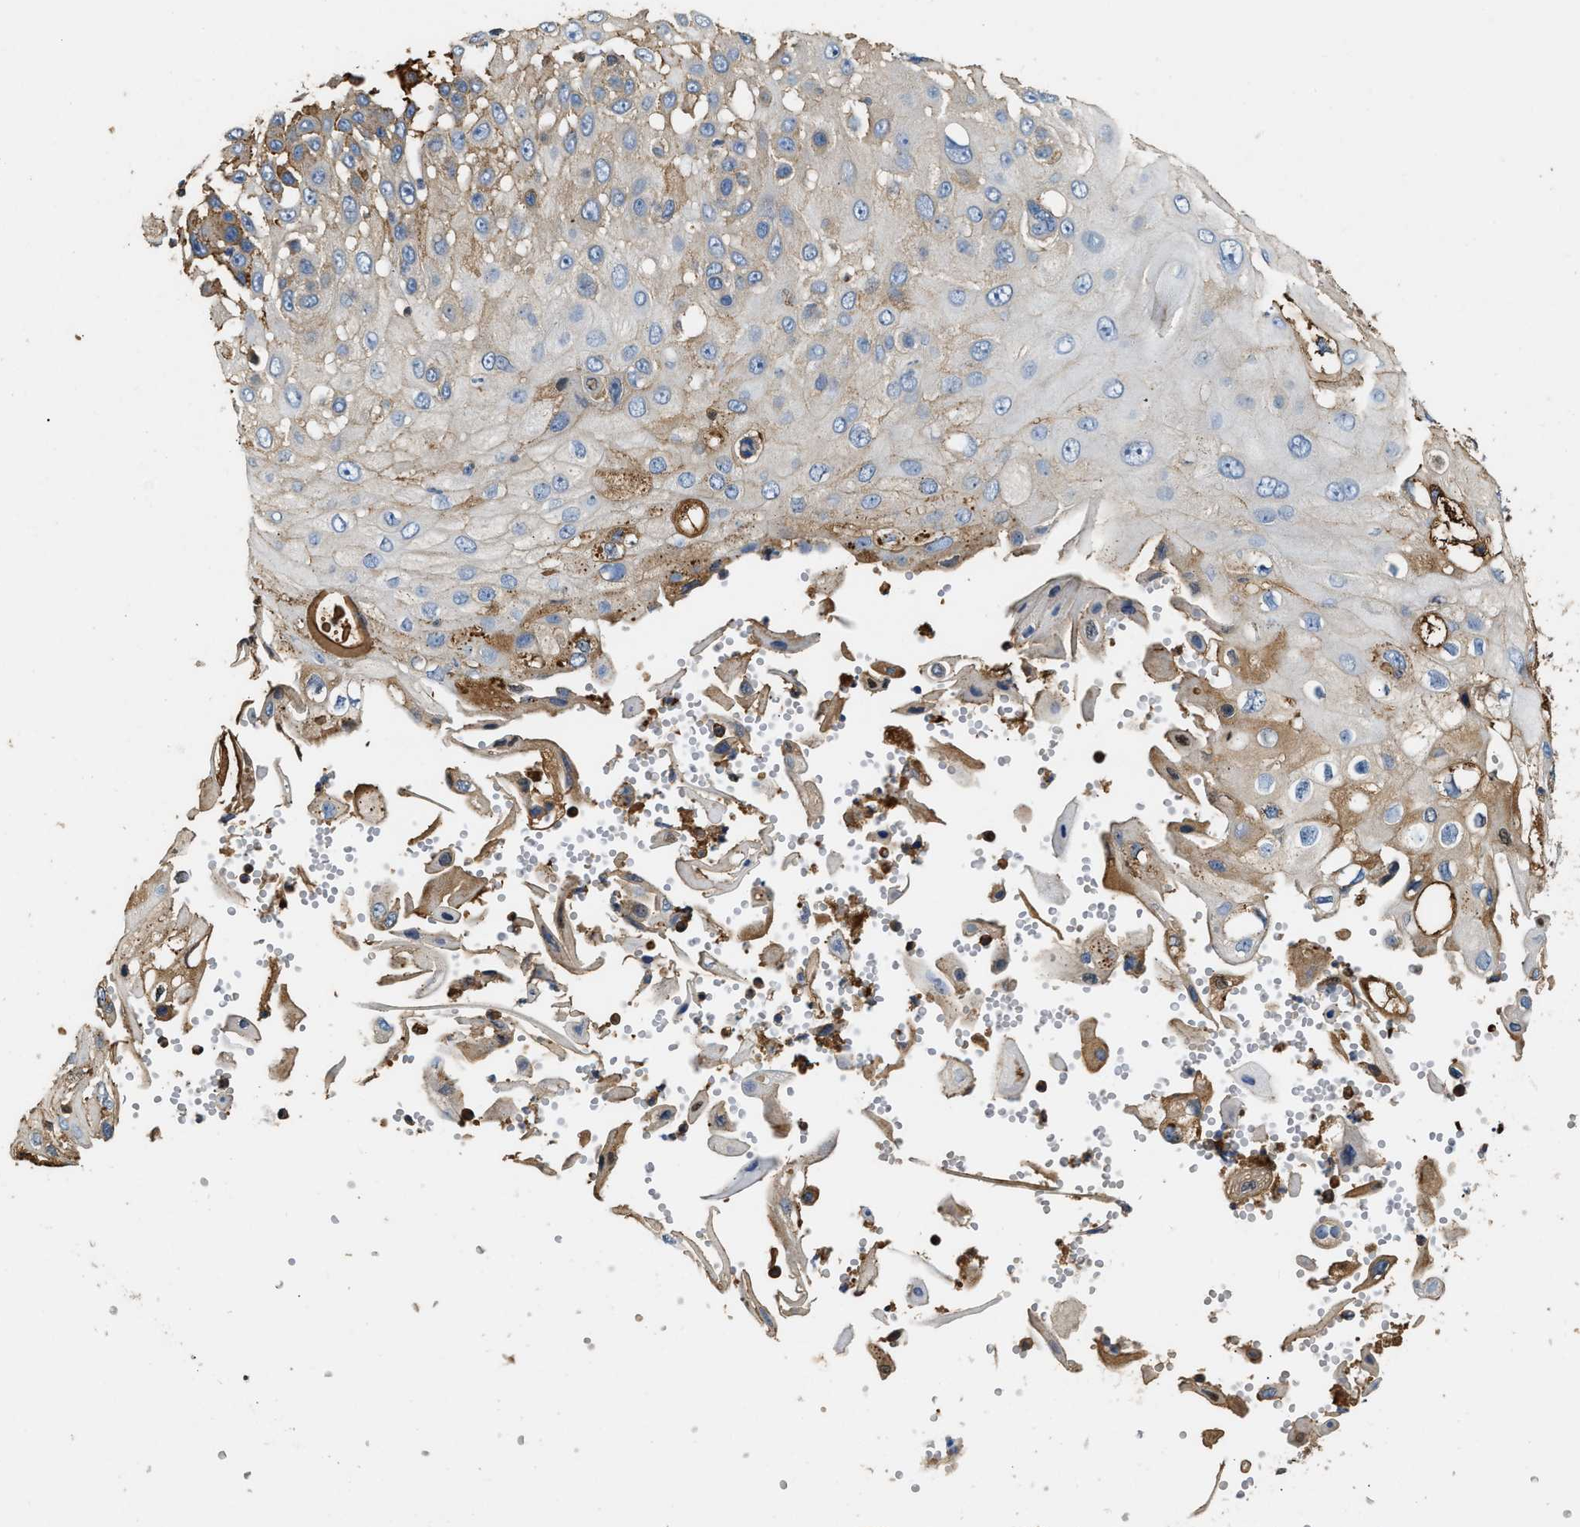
{"staining": {"intensity": "moderate", "quantity": "<25%", "location": "cytoplasmic/membranous"}, "tissue": "skin cancer", "cell_type": "Tumor cells", "image_type": "cancer", "snomed": [{"axis": "morphology", "description": "Squamous cell carcinoma, NOS"}, {"axis": "topography", "description": "Skin"}], "caption": "DAB (3,3'-diaminobenzidine) immunohistochemical staining of skin cancer (squamous cell carcinoma) reveals moderate cytoplasmic/membranous protein positivity in about <25% of tumor cells.", "gene": "TMEM268", "patient": {"sex": "female", "age": 44}}